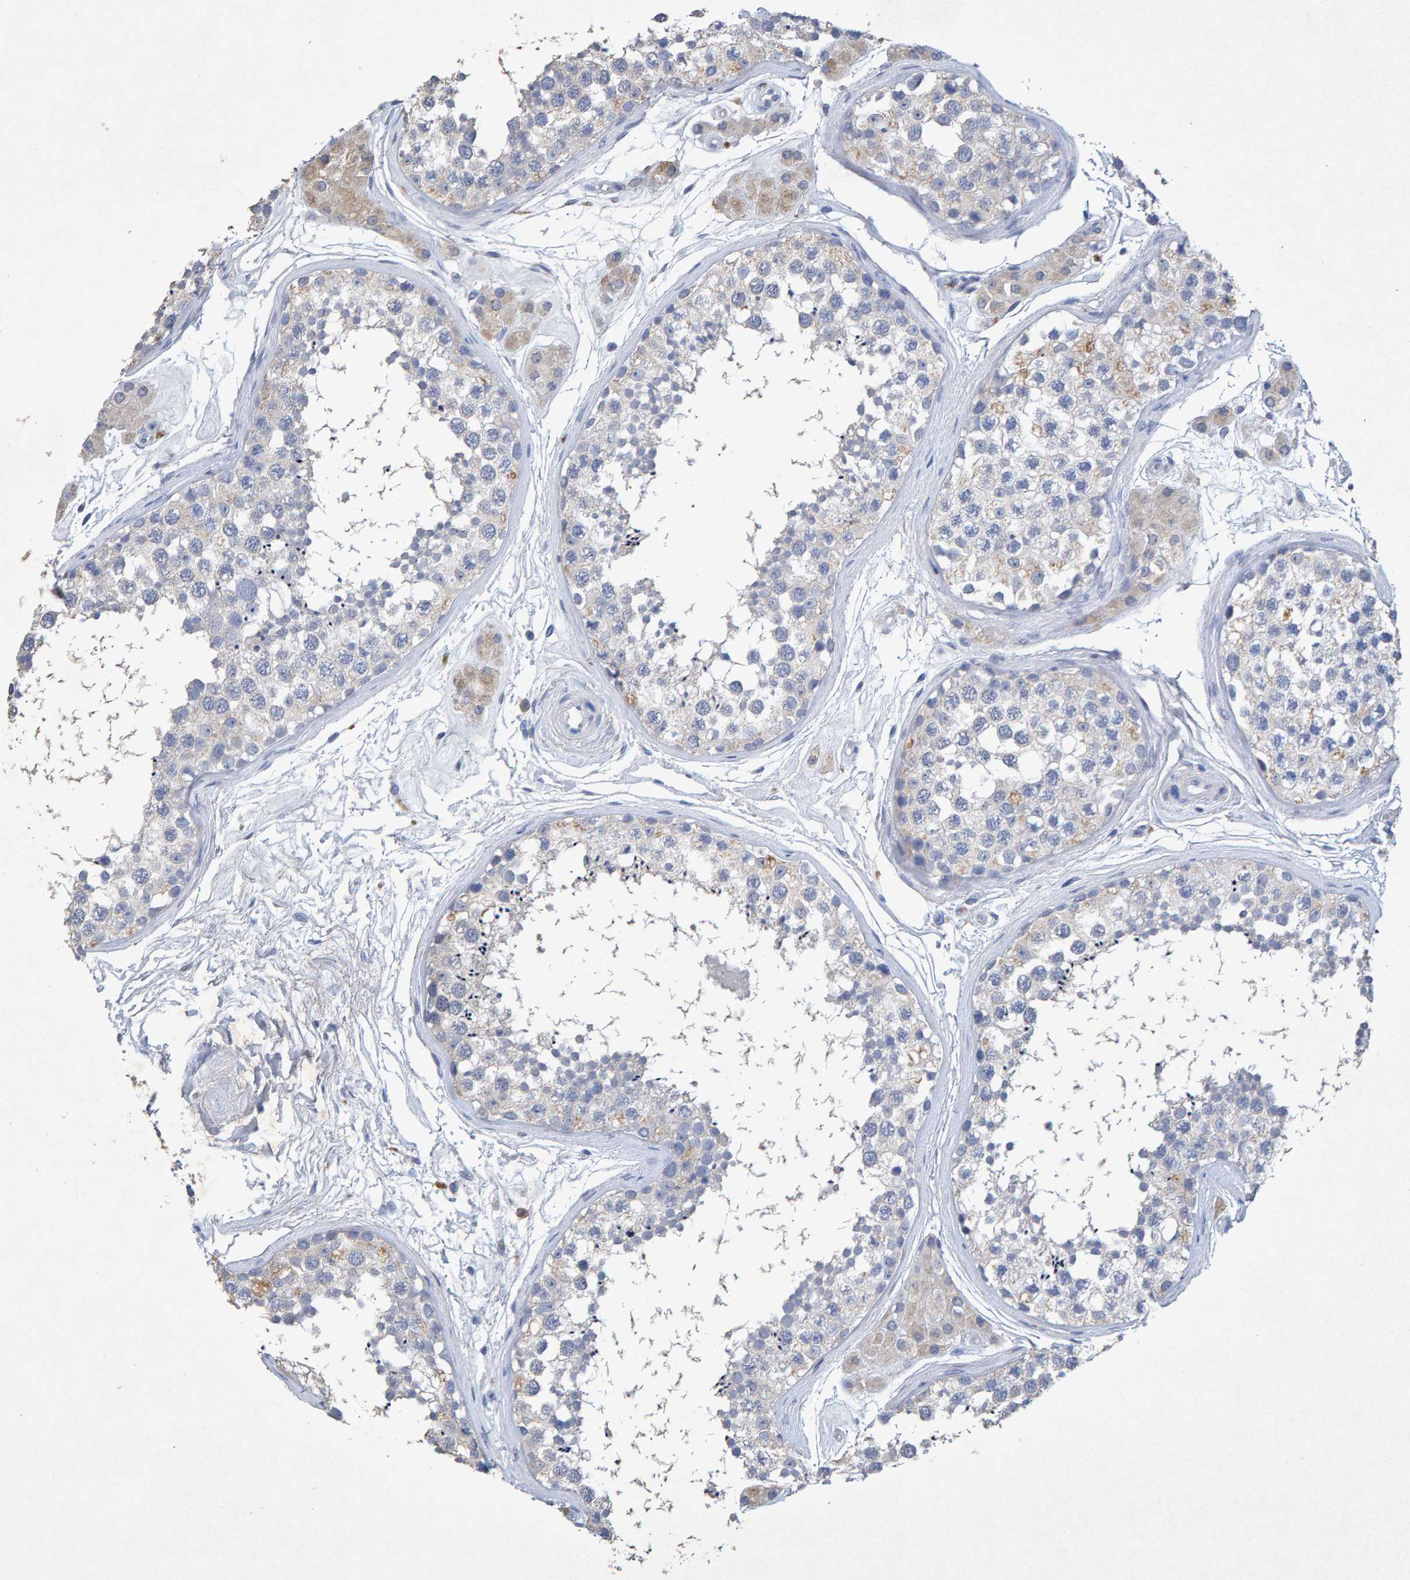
{"staining": {"intensity": "weak", "quantity": "<25%", "location": "cytoplasmic/membranous"}, "tissue": "testis", "cell_type": "Cells in seminiferous ducts", "image_type": "normal", "snomed": [{"axis": "morphology", "description": "Normal tissue, NOS"}, {"axis": "topography", "description": "Testis"}], "caption": "High magnification brightfield microscopy of normal testis stained with DAB (brown) and counterstained with hematoxylin (blue): cells in seminiferous ducts show no significant expression.", "gene": "CTH", "patient": {"sex": "male", "age": 56}}